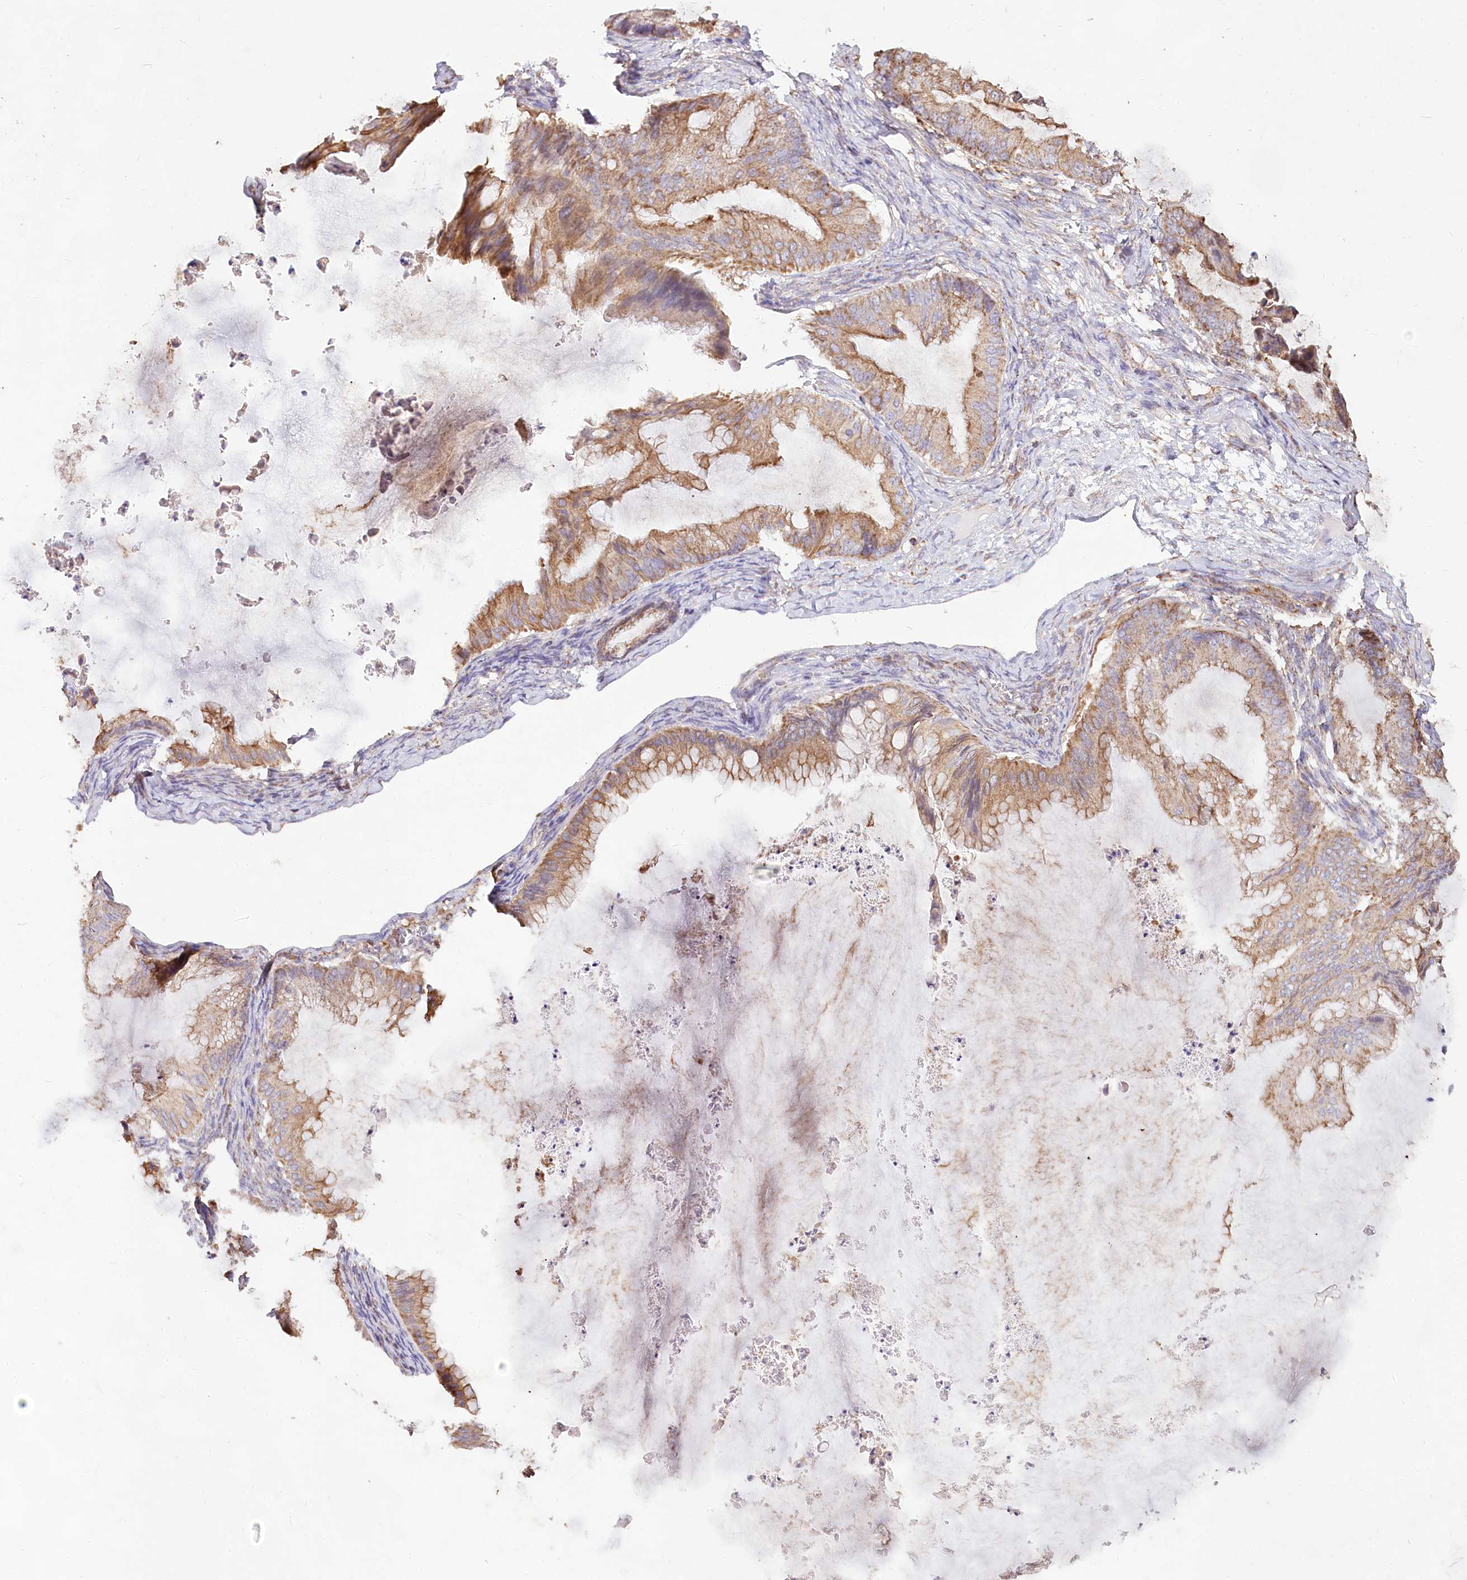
{"staining": {"intensity": "moderate", "quantity": ">75%", "location": "cytoplasmic/membranous"}, "tissue": "ovarian cancer", "cell_type": "Tumor cells", "image_type": "cancer", "snomed": [{"axis": "morphology", "description": "Cystadenocarcinoma, mucinous, NOS"}, {"axis": "topography", "description": "Ovary"}], "caption": "Immunohistochemical staining of ovarian mucinous cystadenocarcinoma exhibits medium levels of moderate cytoplasmic/membranous protein expression in approximately >75% of tumor cells. The protein is shown in brown color, while the nuclei are stained blue.", "gene": "TASOR2", "patient": {"sex": "female", "age": 71}}